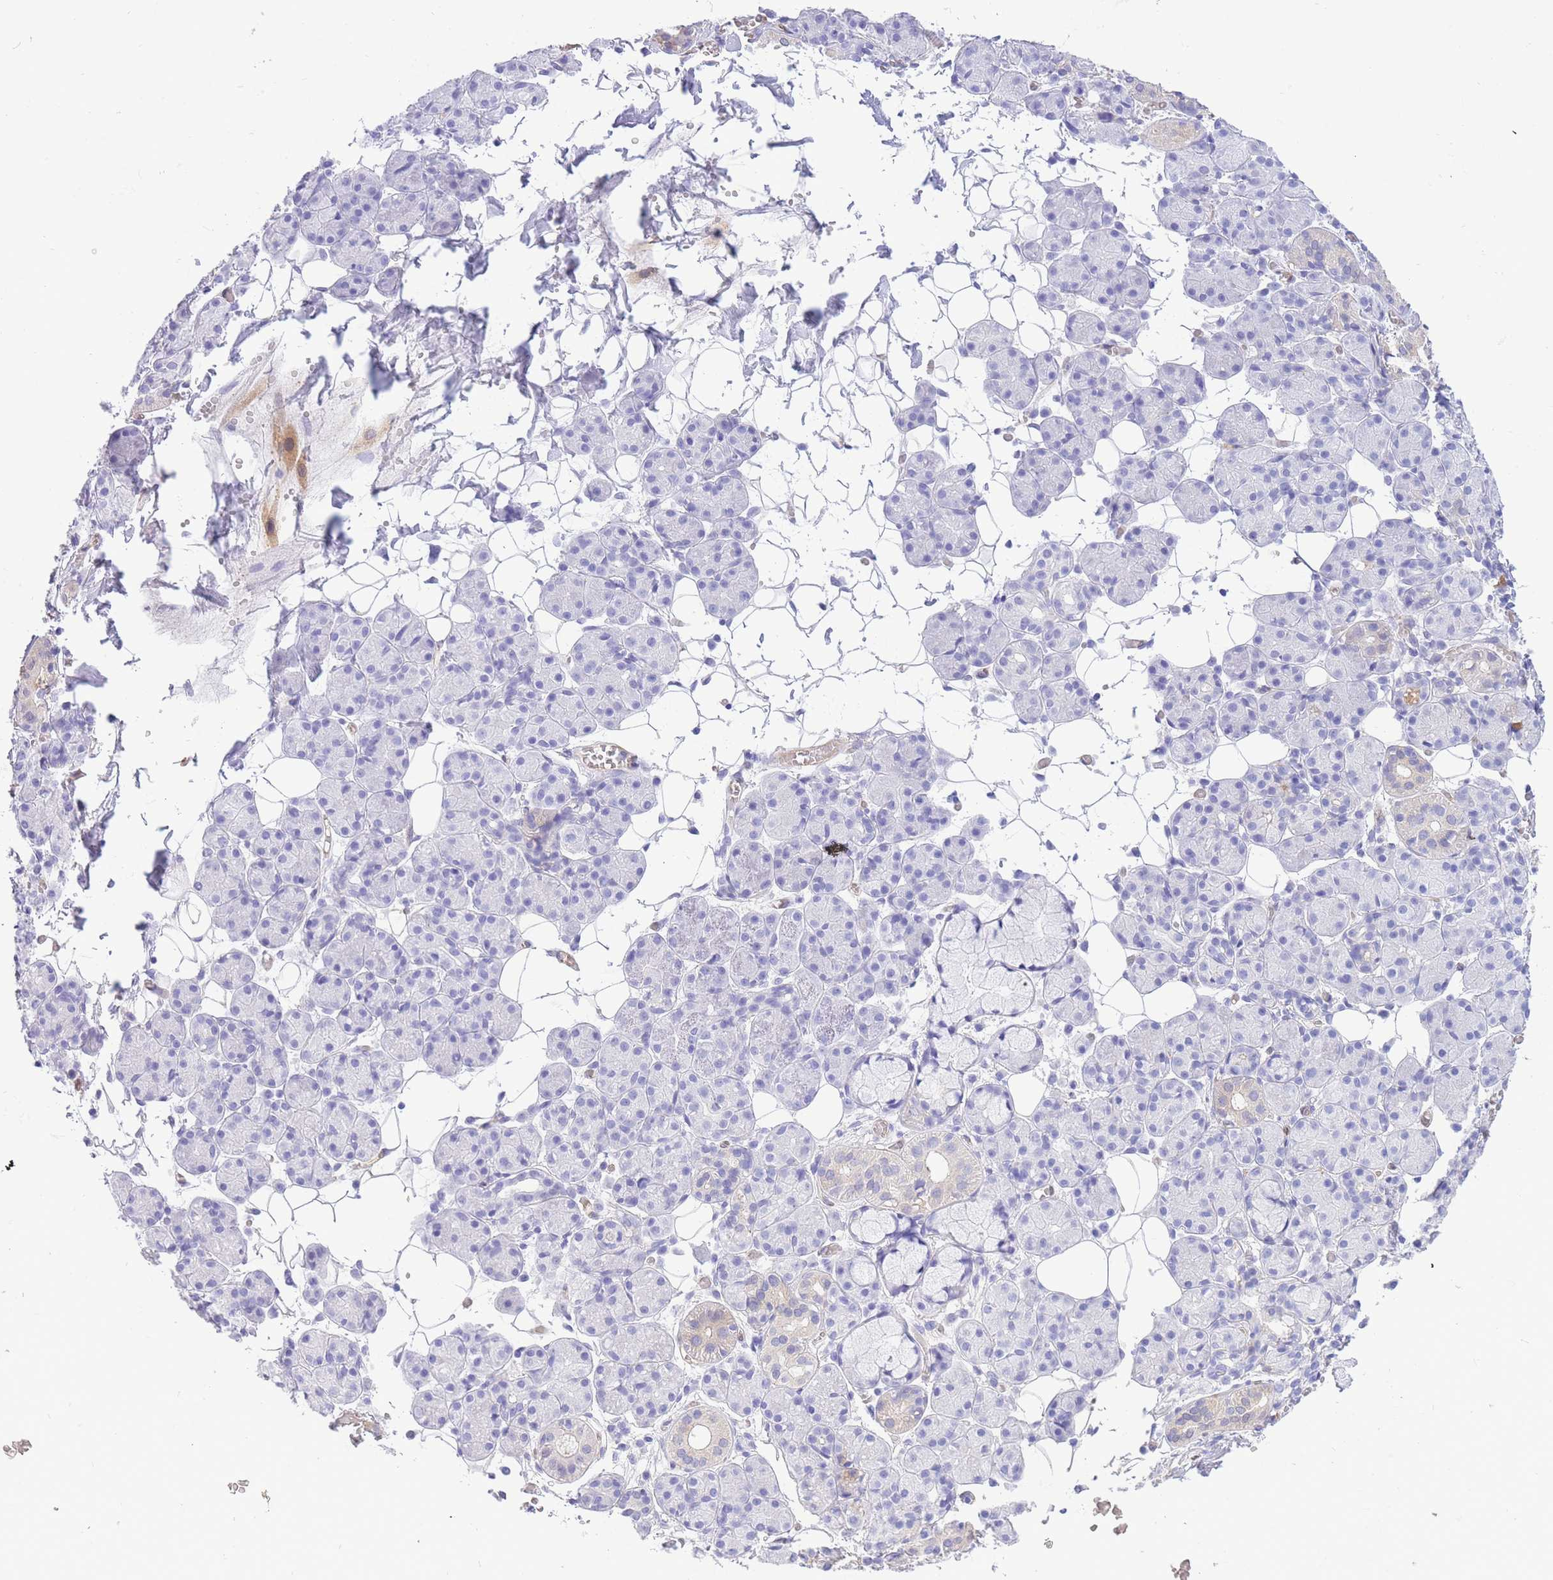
{"staining": {"intensity": "moderate", "quantity": "<25%", "location": "cytoplasmic/membranous"}, "tissue": "salivary gland", "cell_type": "Glandular cells", "image_type": "normal", "snomed": [{"axis": "morphology", "description": "Normal tissue, NOS"}, {"axis": "topography", "description": "Salivary gland"}], "caption": "Salivary gland stained with DAB (3,3'-diaminobenzidine) IHC shows low levels of moderate cytoplasmic/membranous staining in approximately <25% of glandular cells.", "gene": "SULT1A1", "patient": {"sex": "male", "age": 63}}